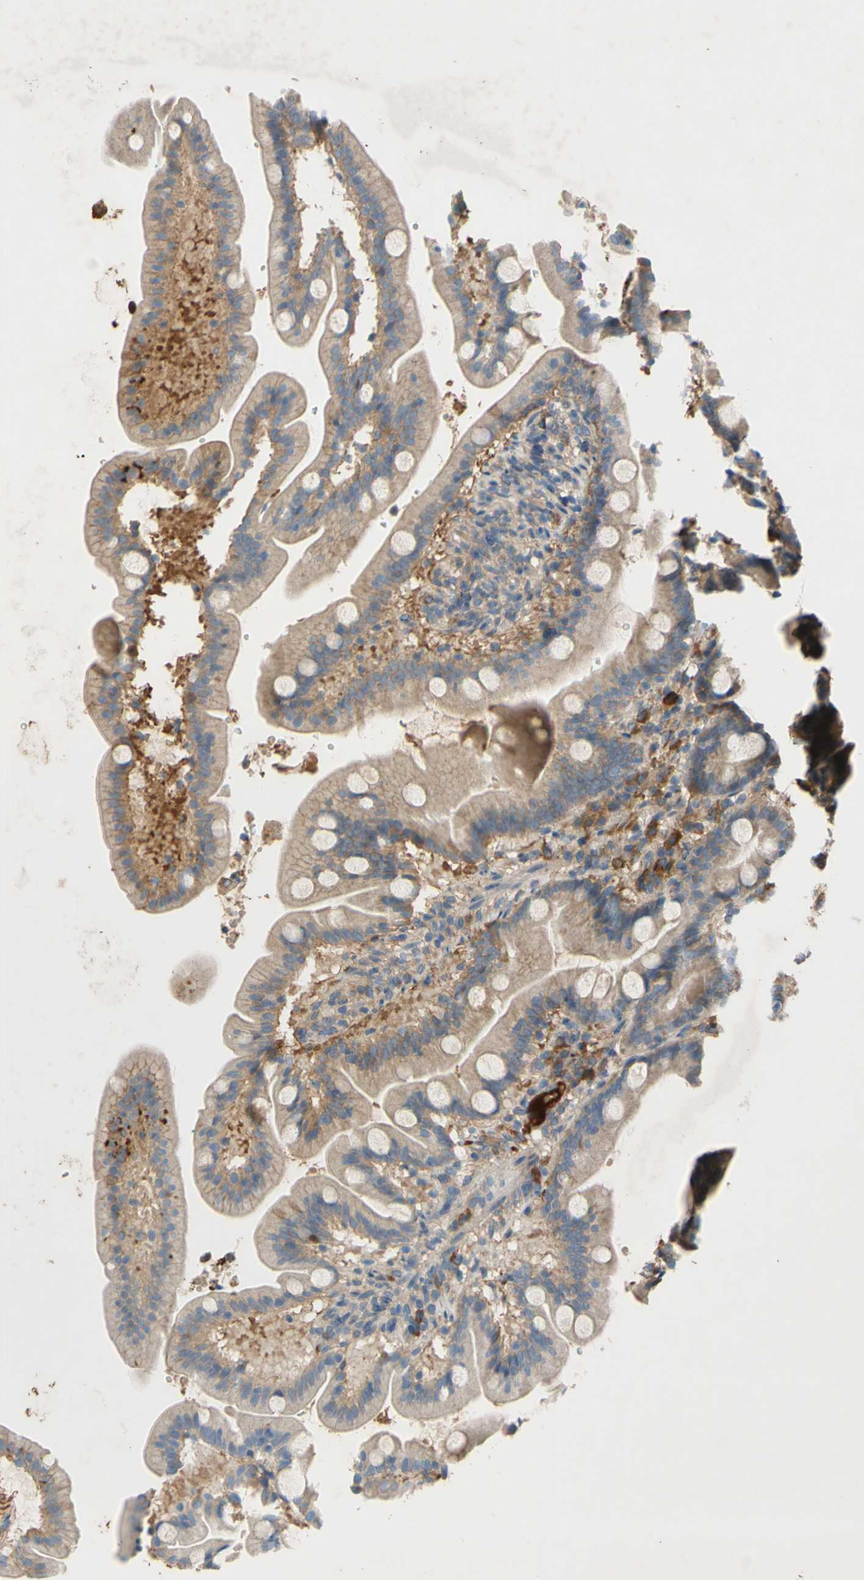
{"staining": {"intensity": "moderate", "quantity": ">75%", "location": "cytoplasmic/membranous"}, "tissue": "duodenum", "cell_type": "Glandular cells", "image_type": "normal", "snomed": [{"axis": "morphology", "description": "Normal tissue, NOS"}, {"axis": "topography", "description": "Duodenum"}], "caption": "Immunohistochemistry micrograph of normal duodenum: human duodenum stained using IHC displays medium levels of moderate protein expression localized specifically in the cytoplasmic/membranous of glandular cells, appearing as a cytoplasmic/membranous brown color.", "gene": "TIMP2", "patient": {"sex": "male", "age": 54}}